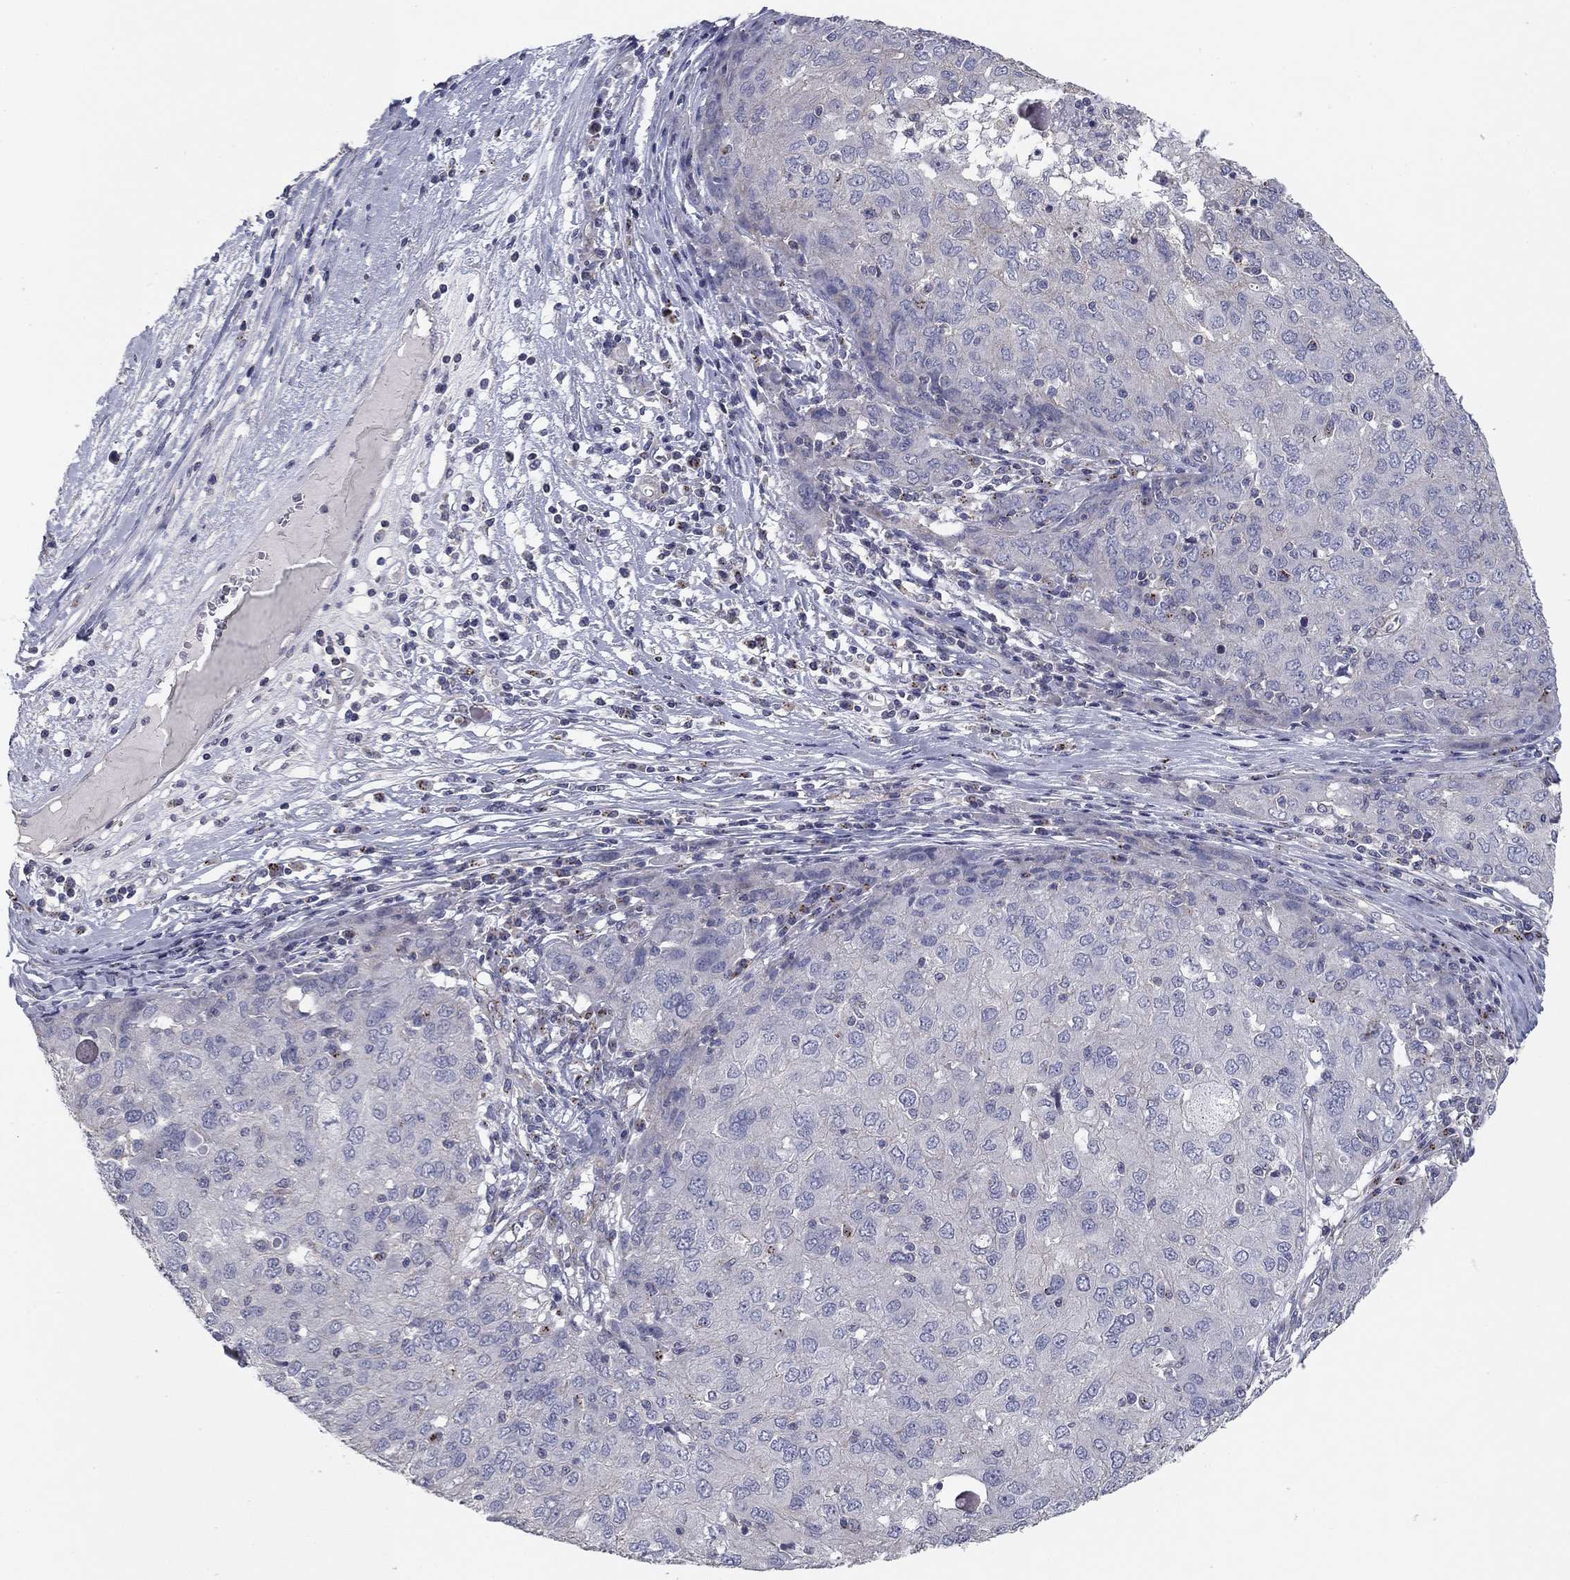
{"staining": {"intensity": "negative", "quantity": "none", "location": "none"}, "tissue": "ovarian cancer", "cell_type": "Tumor cells", "image_type": "cancer", "snomed": [{"axis": "morphology", "description": "Carcinoma, endometroid"}, {"axis": "topography", "description": "Ovary"}], "caption": "The histopathology image demonstrates no significant expression in tumor cells of endometroid carcinoma (ovarian). Brightfield microscopy of immunohistochemistry stained with DAB (brown) and hematoxylin (blue), captured at high magnification.", "gene": "SEPTIN3", "patient": {"sex": "female", "age": 50}}